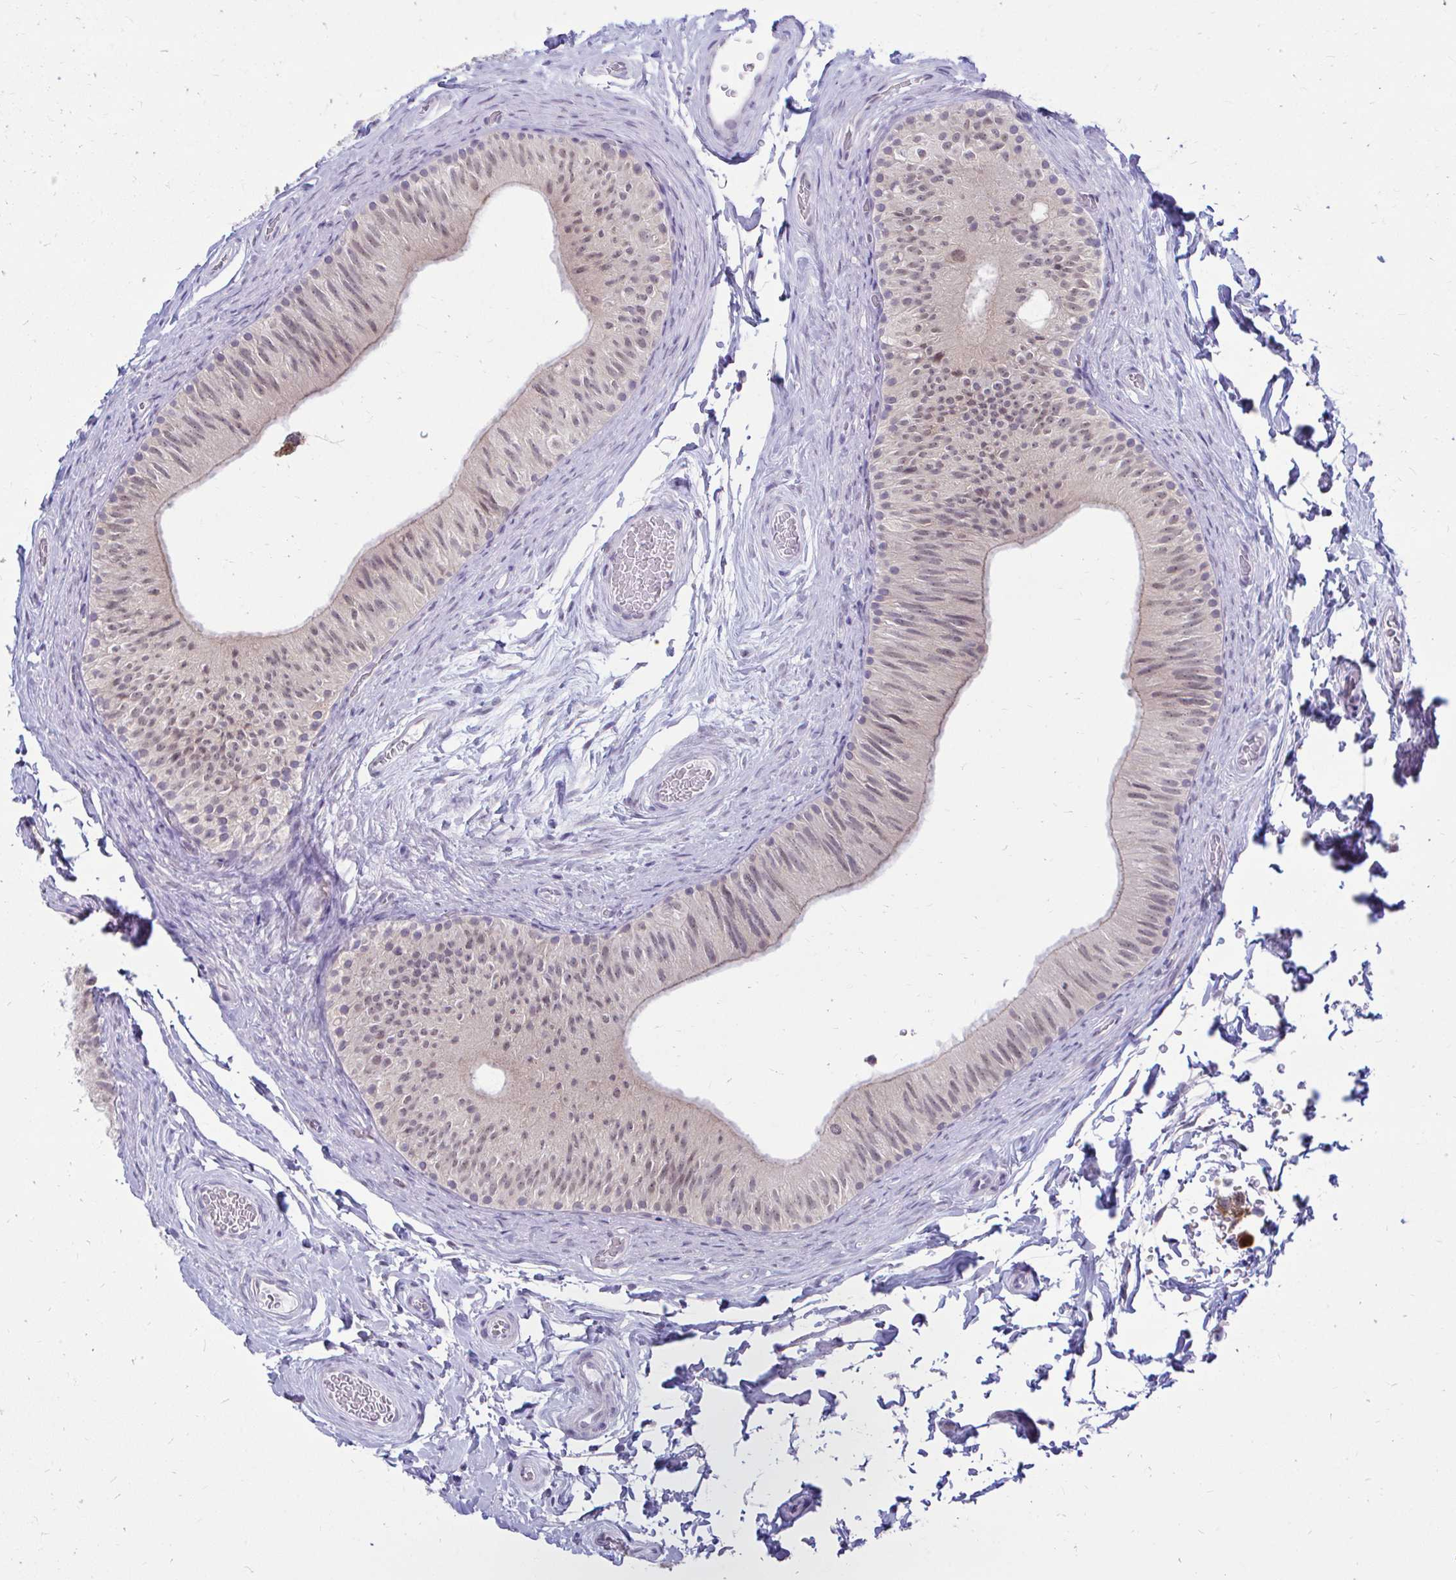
{"staining": {"intensity": "weak", "quantity": "<25%", "location": "nuclear"}, "tissue": "epididymis", "cell_type": "Glandular cells", "image_type": "normal", "snomed": [{"axis": "morphology", "description": "Normal tissue, NOS"}, {"axis": "topography", "description": "Epididymis, spermatic cord, NOS"}, {"axis": "topography", "description": "Epididymis"}], "caption": "IHC histopathology image of normal epididymis stained for a protein (brown), which reveals no positivity in glandular cells. (DAB (3,3'-diaminobenzidine) immunohistochemistry (IHC) with hematoxylin counter stain).", "gene": "CSE1L", "patient": {"sex": "male", "age": 31}}